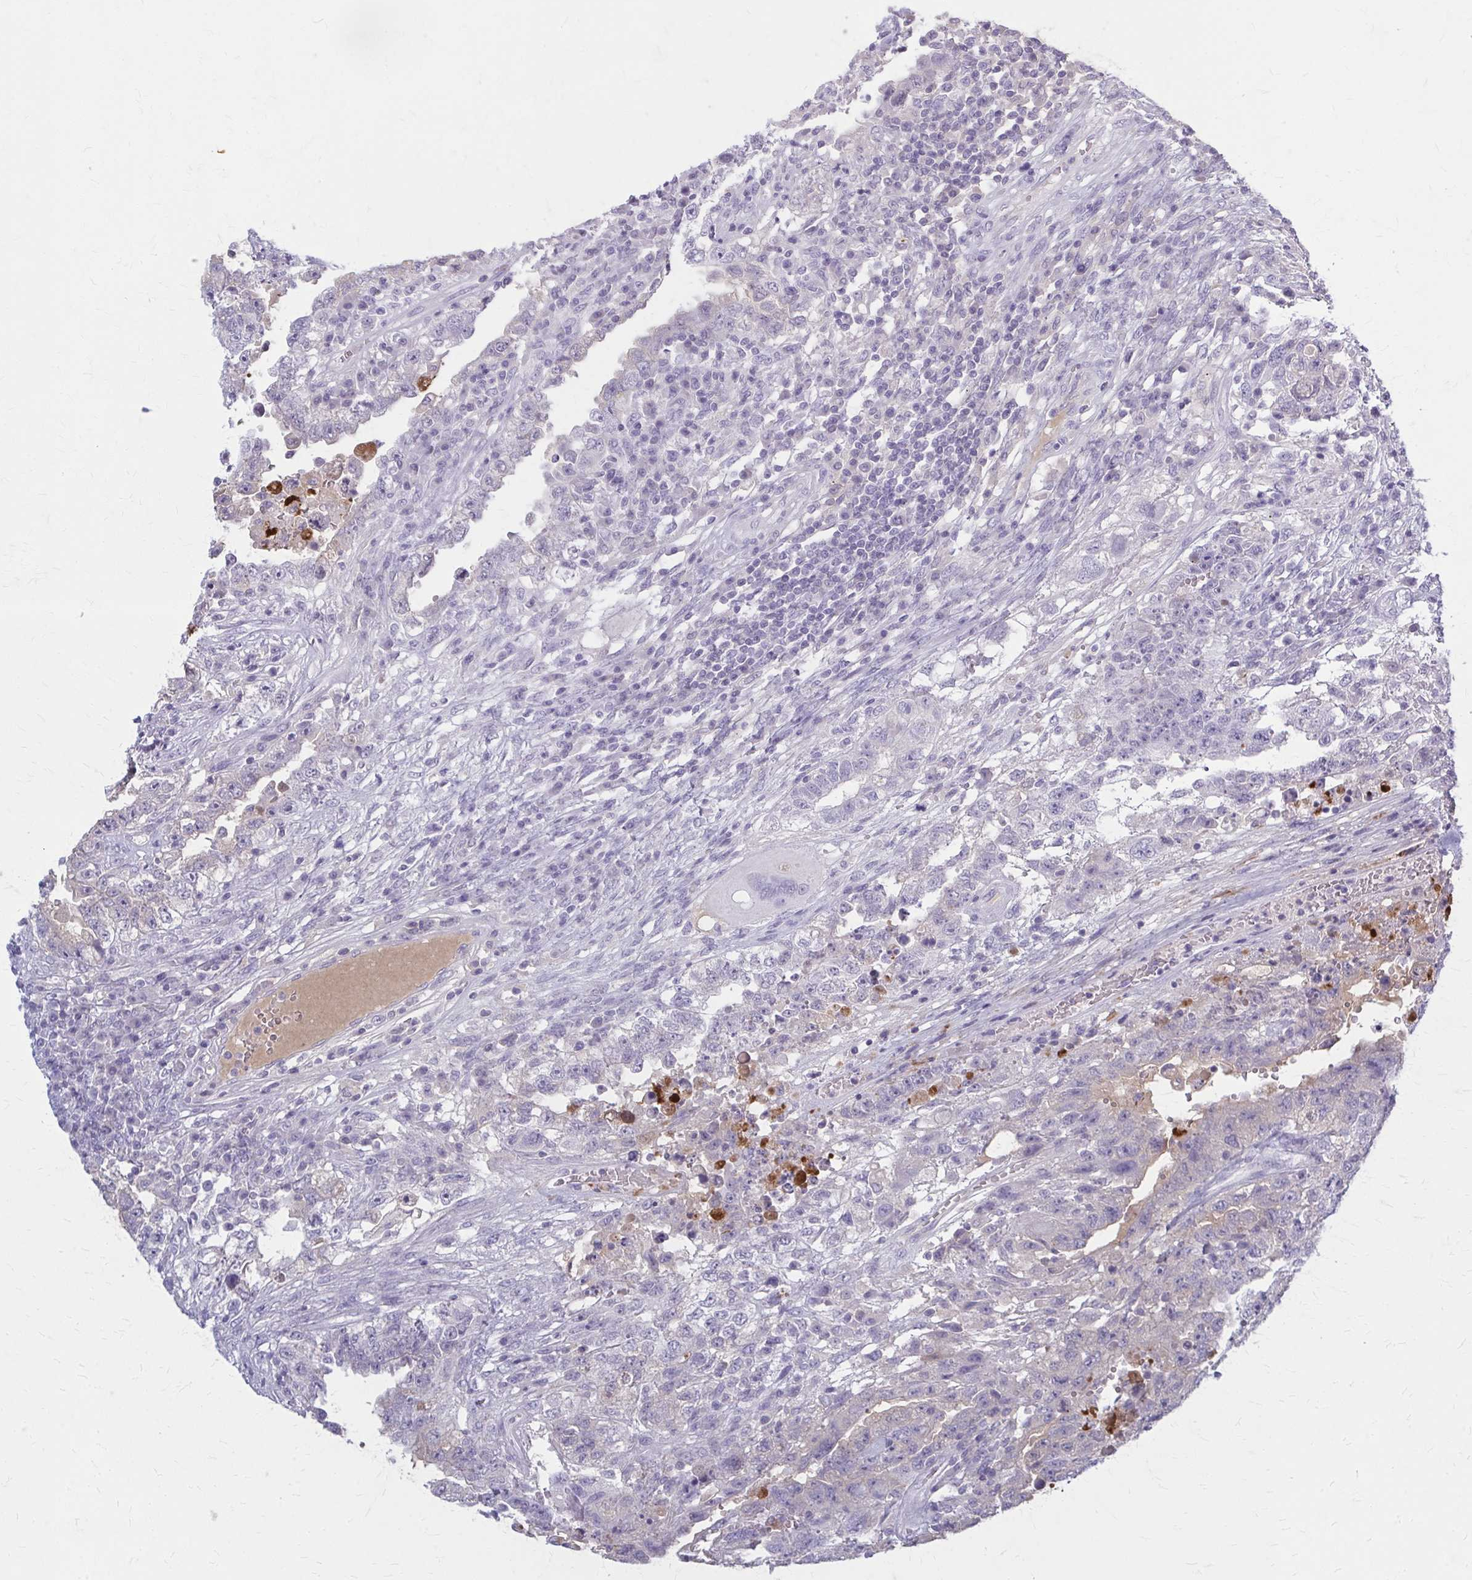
{"staining": {"intensity": "negative", "quantity": "none", "location": "none"}, "tissue": "testis cancer", "cell_type": "Tumor cells", "image_type": "cancer", "snomed": [{"axis": "morphology", "description": "Carcinoma, Embryonal, NOS"}, {"axis": "topography", "description": "Testis"}], "caption": "Immunohistochemical staining of testis cancer (embryonal carcinoma) demonstrates no significant expression in tumor cells.", "gene": "SERPIND1", "patient": {"sex": "male", "age": 26}}